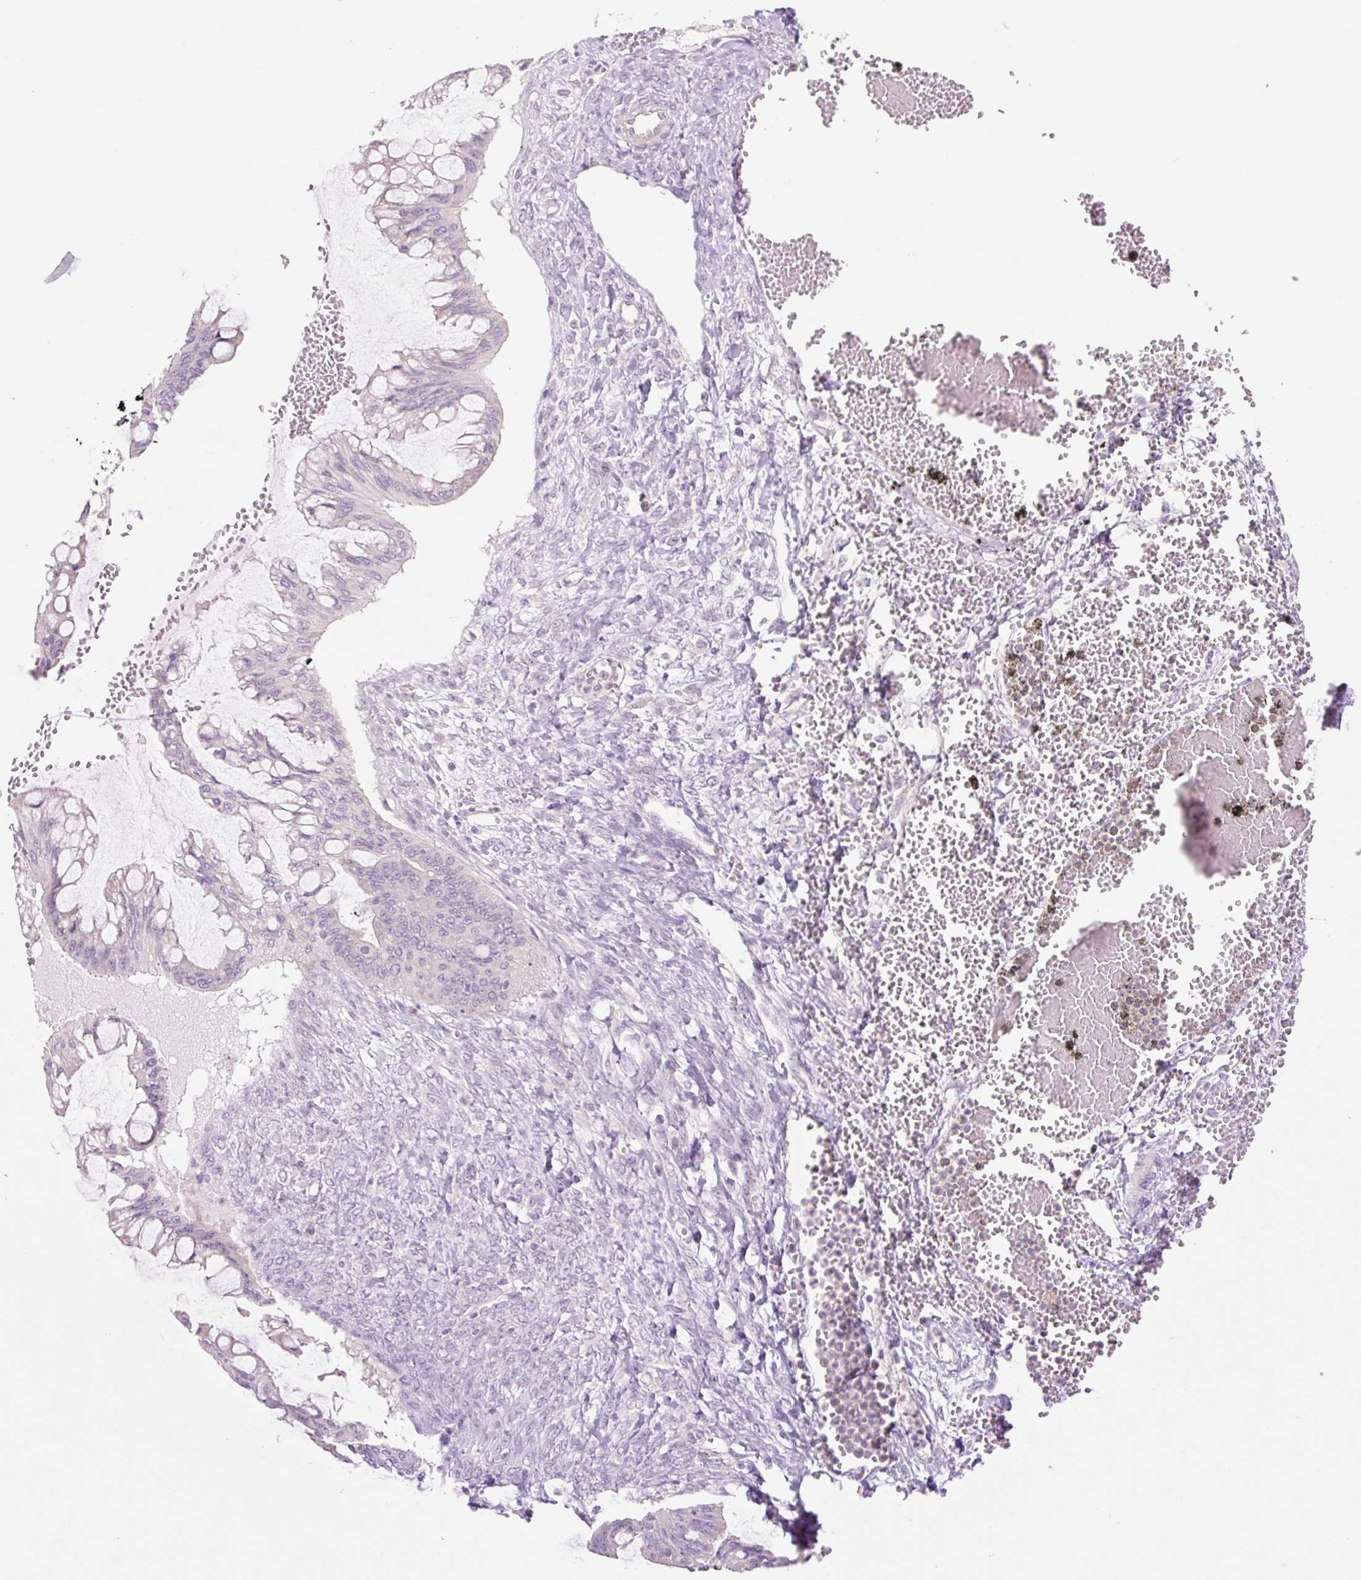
{"staining": {"intensity": "negative", "quantity": "none", "location": "none"}, "tissue": "ovarian cancer", "cell_type": "Tumor cells", "image_type": "cancer", "snomed": [{"axis": "morphology", "description": "Cystadenocarcinoma, mucinous, NOS"}, {"axis": "topography", "description": "Ovary"}], "caption": "DAB (3,3'-diaminobenzidine) immunohistochemical staining of ovarian cancer (mucinous cystadenocarcinoma) shows no significant positivity in tumor cells.", "gene": "GRID2", "patient": {"sex": "female", "age": 73}}